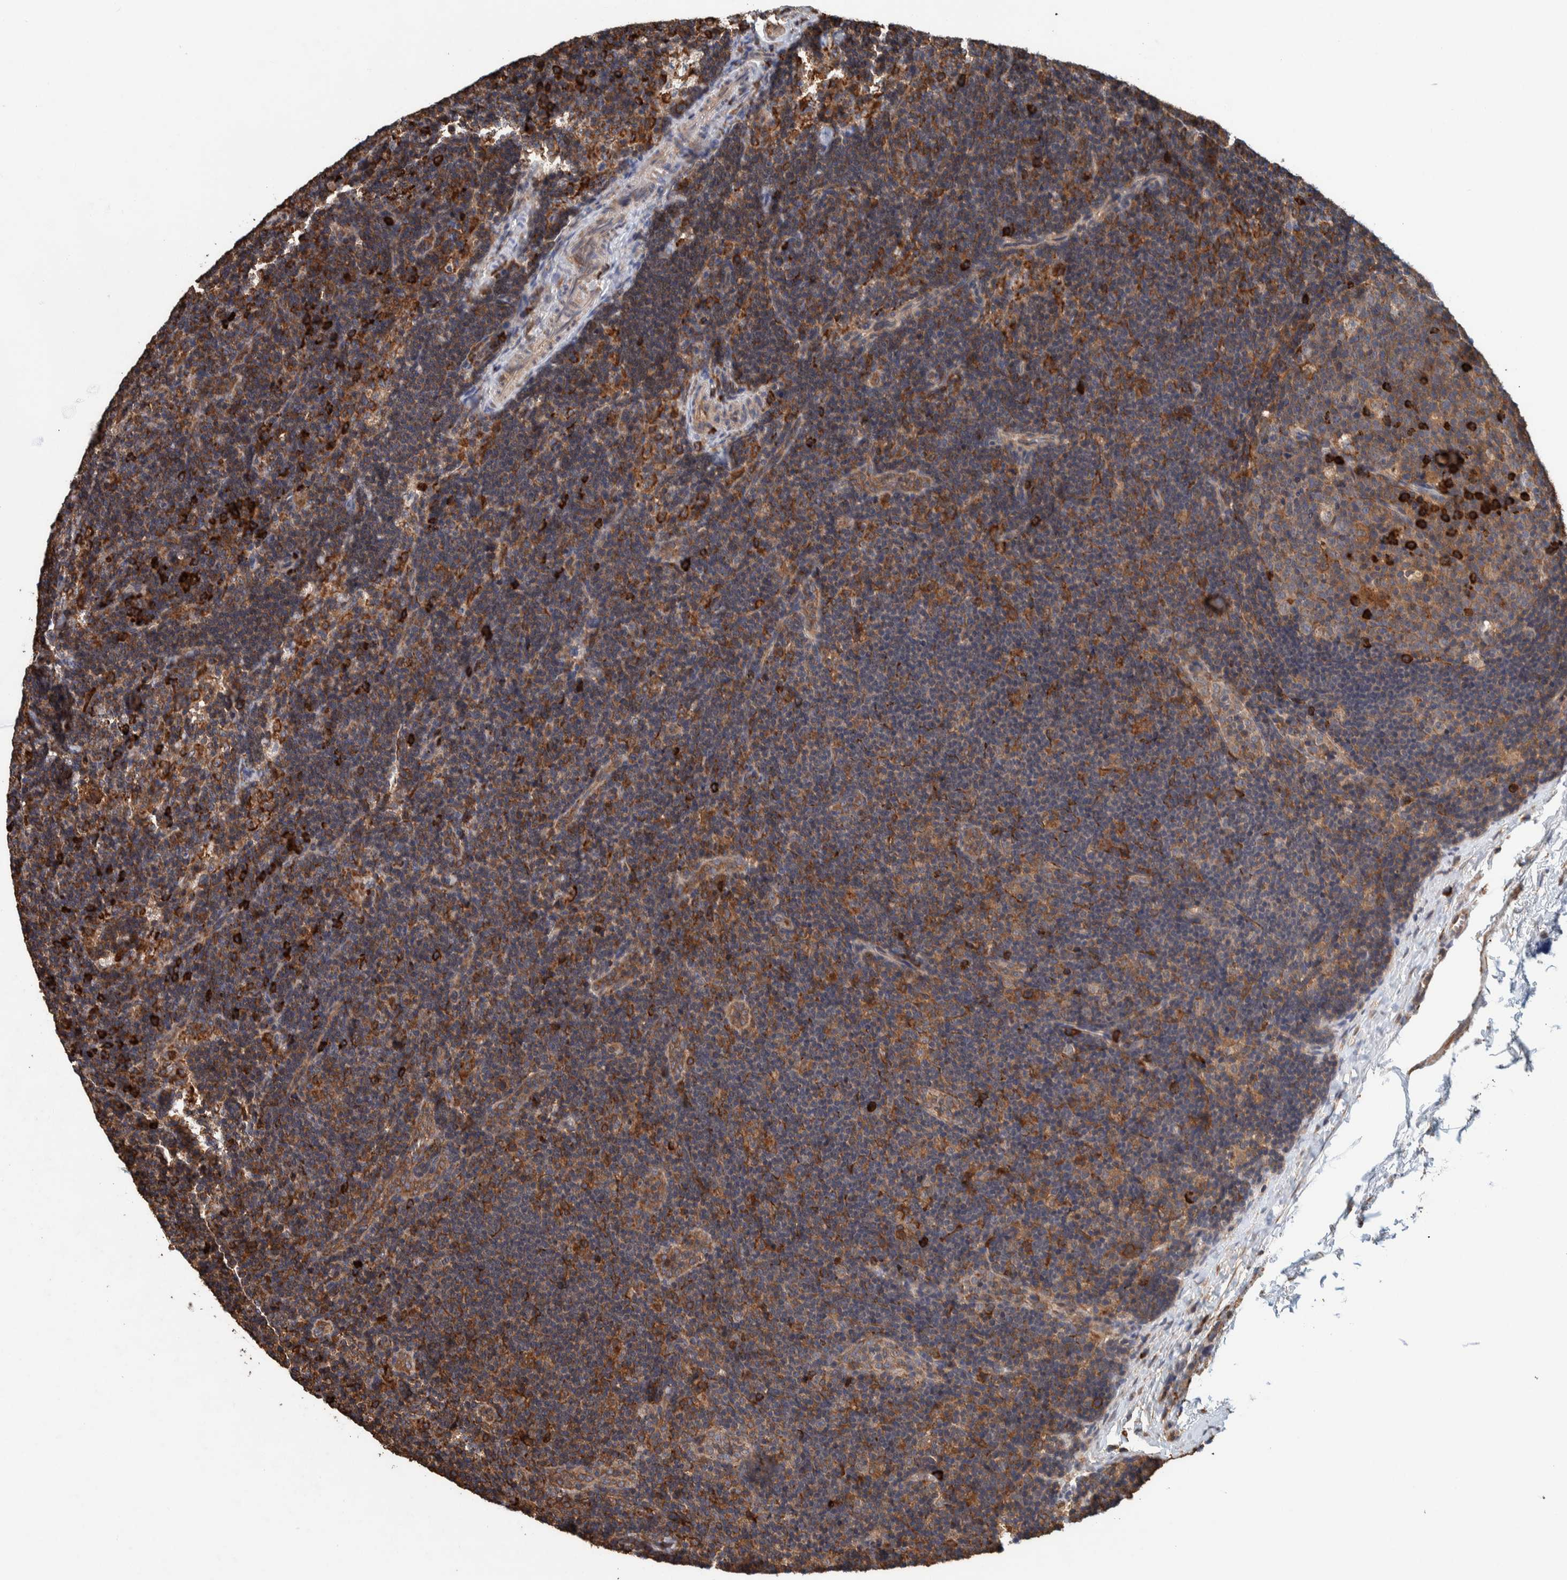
{"staining": {"intensity": "moderate", "quantity": ">75%", "location": "cytoplasmic/membranous"}, "tissue": "lymph node", "cell_type": "Germinal center cells", "image_type": "normal", "snomed": [{"axis": "morphology", "description": "Normal tissue, NOS"}, {"axis": "topography", "description": "Lymph node"}], "caption": "Protein staining displays moderate cytoplasmic/membranous staining in about >75% of germinal center cells in normal lymph node. (IHC, brightfield microscopy, high magnification).", "gene": "PLA2G3", "patient": {"sex": "female", "age": 22}}